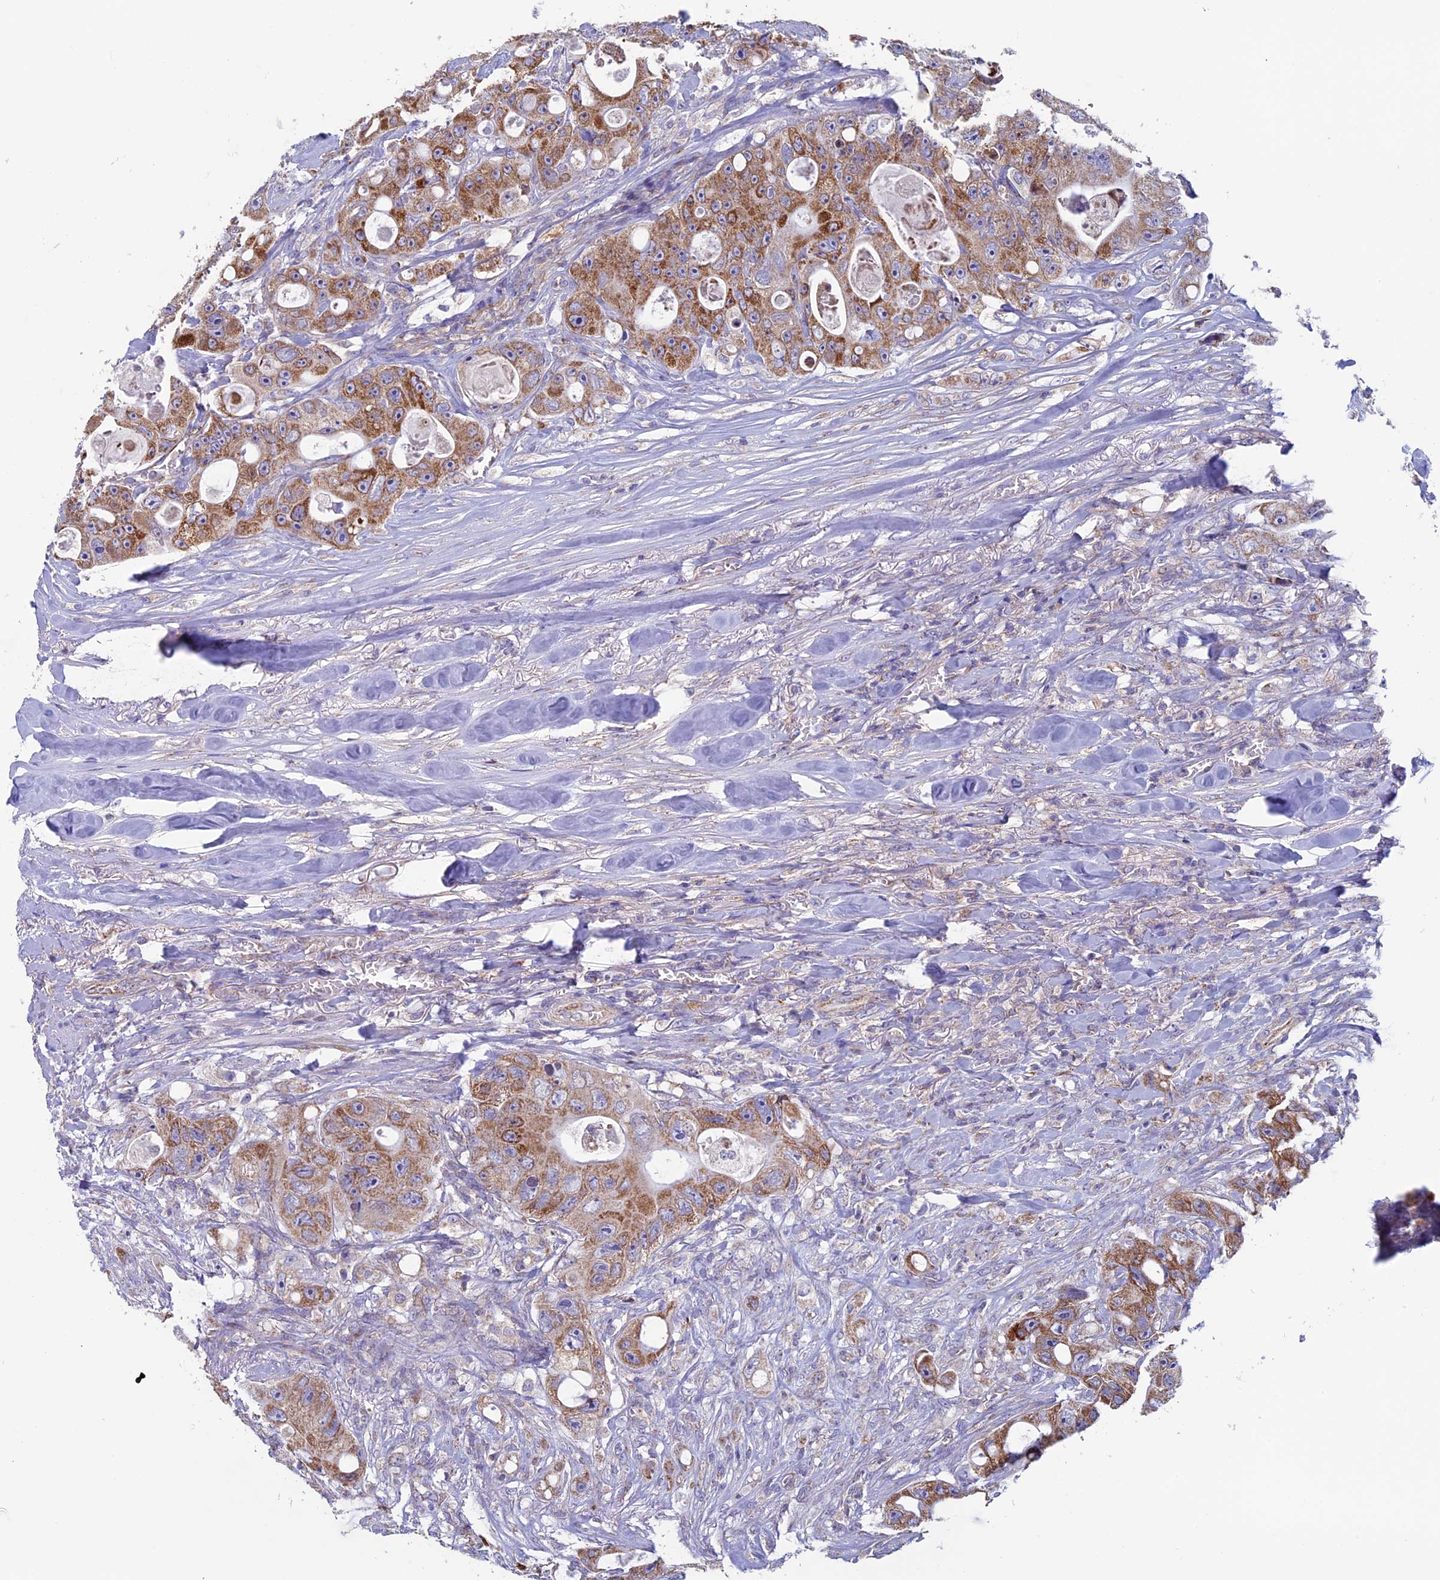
{"staining": {"intensity": "moderate", "quantity": ">75%", "location": "cytoplasmic/membranous"}, "tissue": "colorectal cancer", "cell_type": "Tumor cells", "image_type": "cancer", "snomed": [{"axis": "morphology", "description": "Adenocarcinoma, NOS"}, {"axis": "topography", "description": "Colon"}], "caption": "A brown stain labels moderate cytoplasmic/membranous staining of a protein in human colorectal cancer tumor cells.", "gene": "MFSD12", "patient": {"sex": "female", "age": 46}}